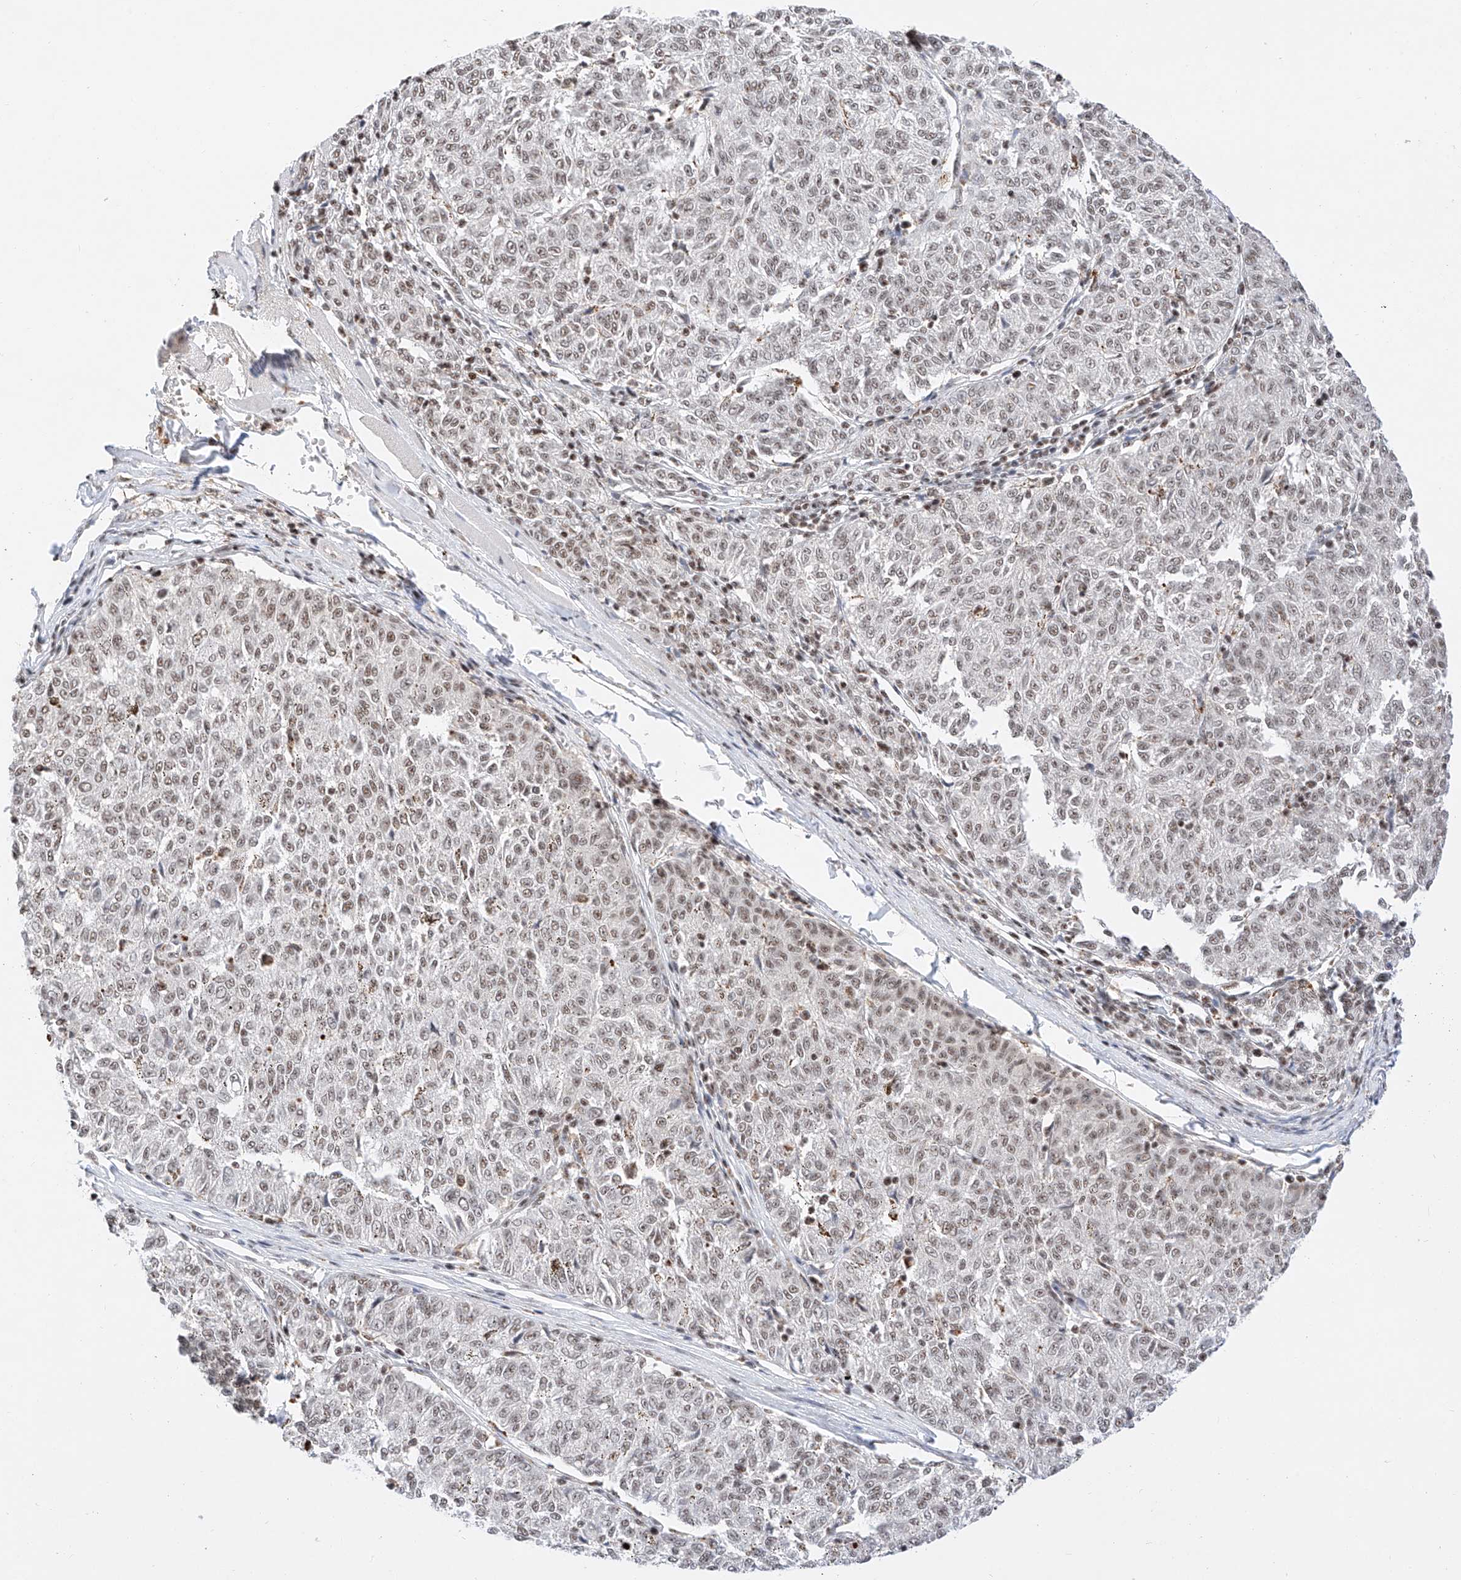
{"staining": {"intensity": "weak", "quantity": "25%-75%", "location": "nuclear"}, "tissue": "melanoma", "cell_type": "Tumor cells", "image_type": "cancer", "snomed": [{"axis": "morphology", "description": "Malignant melanoma, NOS"}, {"axis": "topography", "description": "Skin"}], "caption": "Immunohistochemistry image of malignant melanoma stained for a protein (brown), which demonstrates low levels of weak nuclear staining in about 25%-75% of tumor cells.", "gene": "NRF1", "patient": {"sex": "female", "age": 72}}